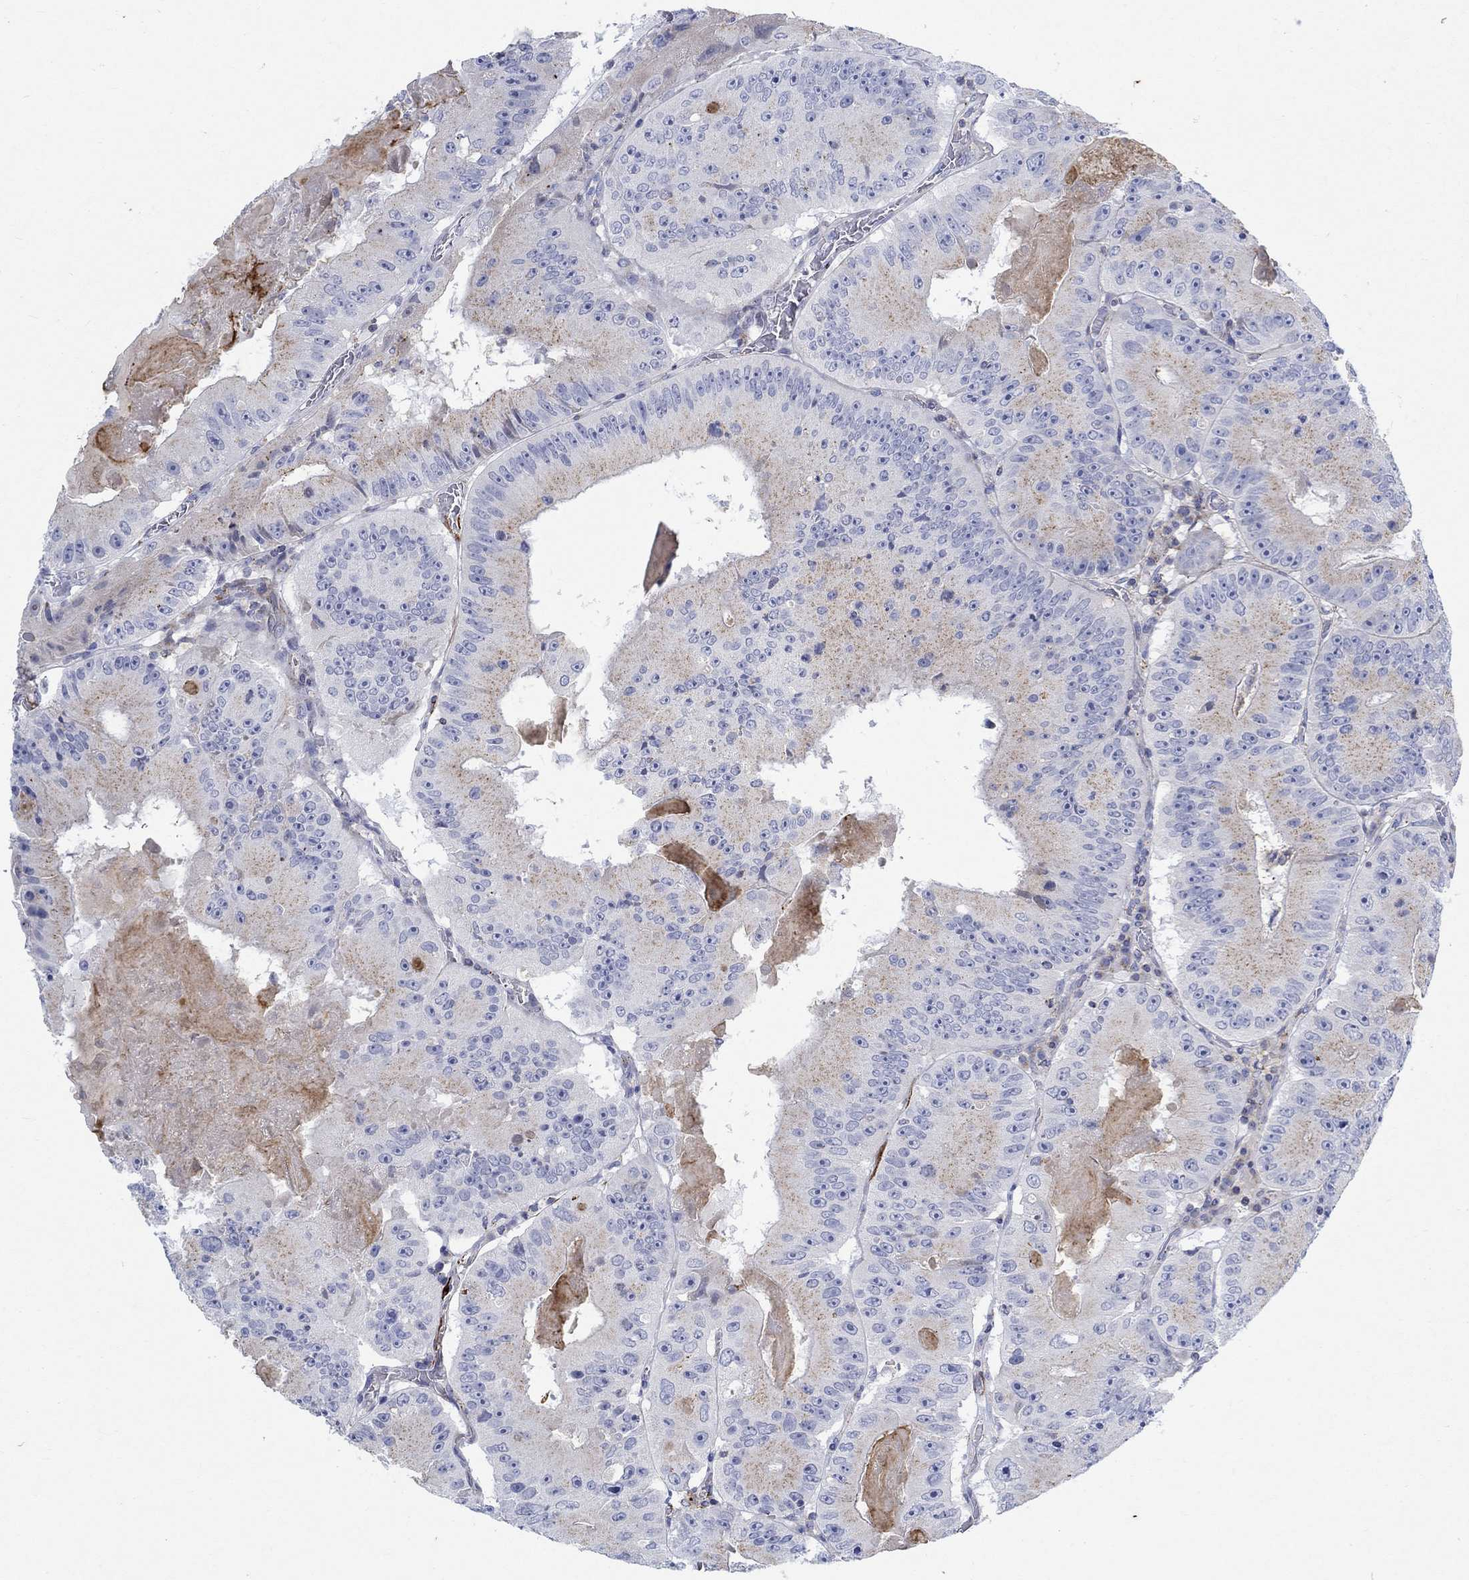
{"staining": {"intensity": "weak", "quantity": ">75%", "location": "cytoplasmic/membranous"}, "tissue": "colorectal cancer", "cell_type": "Tumor cells", "image_type": "cancer", "snomed": [{"axis": "morphology", "description": "Adenocarcinoma, NOS"}, {"axis": "topography", "description": "Colon"}], "caption": "IHC (DAB (3,3'-diaminobenzidine)) staining of colorectal cancer (adenocarcinoma) demonstrates weak cytoplasmic/membranous protein staining in about >75% of tumor cells.", "gene": "NAV3", "patient": {"sex": "female", "age": 86}}